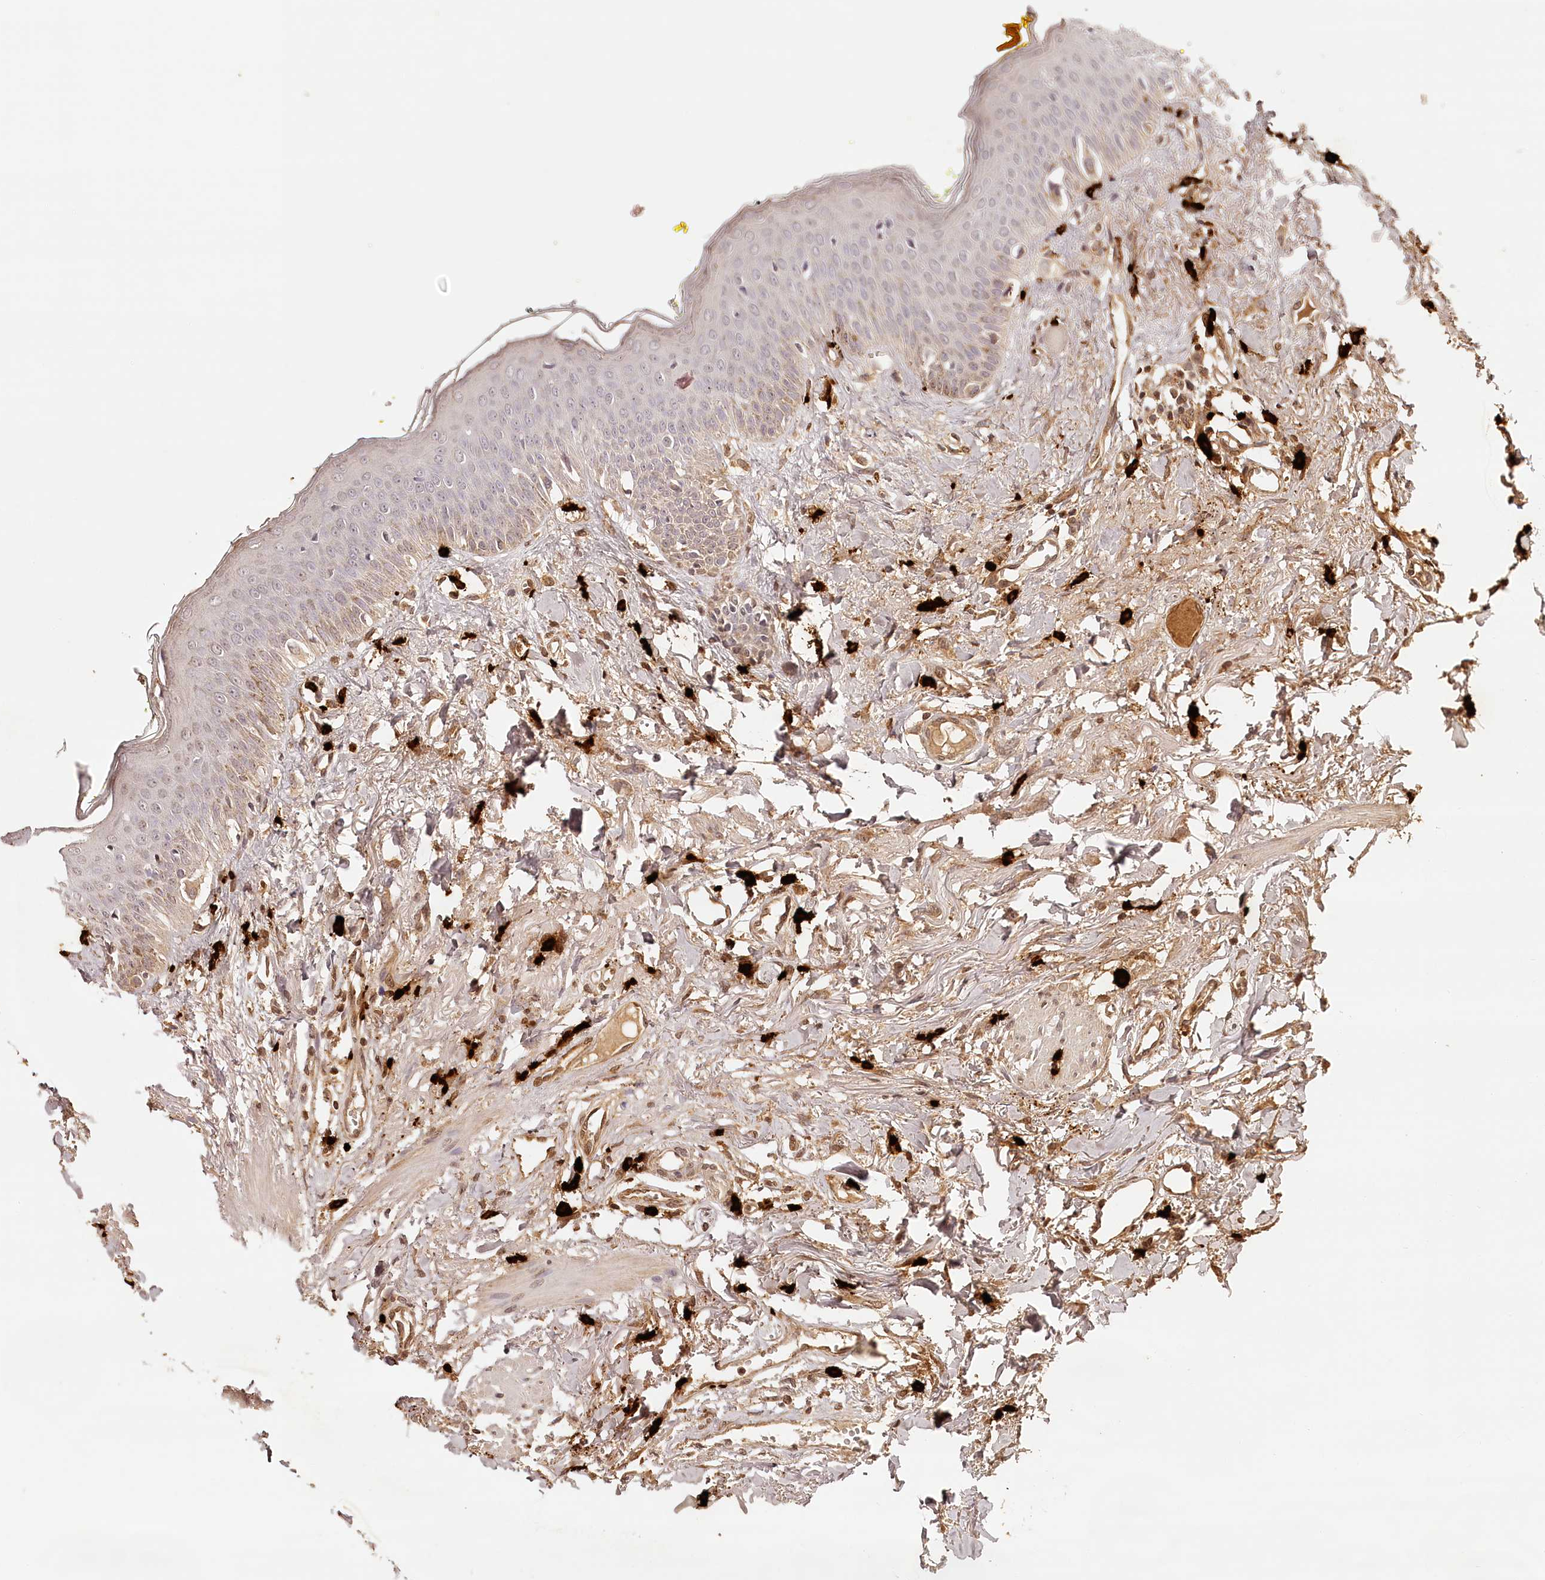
{"staining": {"intensity": "negative", "quantity": "none", "location": "none"}, "tissue": "oral mucosa", "cell_type": "Squamous epithelial cells", "image_type": "normal", "snomed": [{"axis": "morphology", "description": "Normal tissue, NOS"}, {"axis": "topography", "description": "Oral tissue"}], "caption": "Immunohistochemistry (IHC) of unremarkable human oral mucosa displays no positivity in squamous epithelial cells.", "gene": "SYNGR1", "patient": {"sex": "female", "age": 70}}